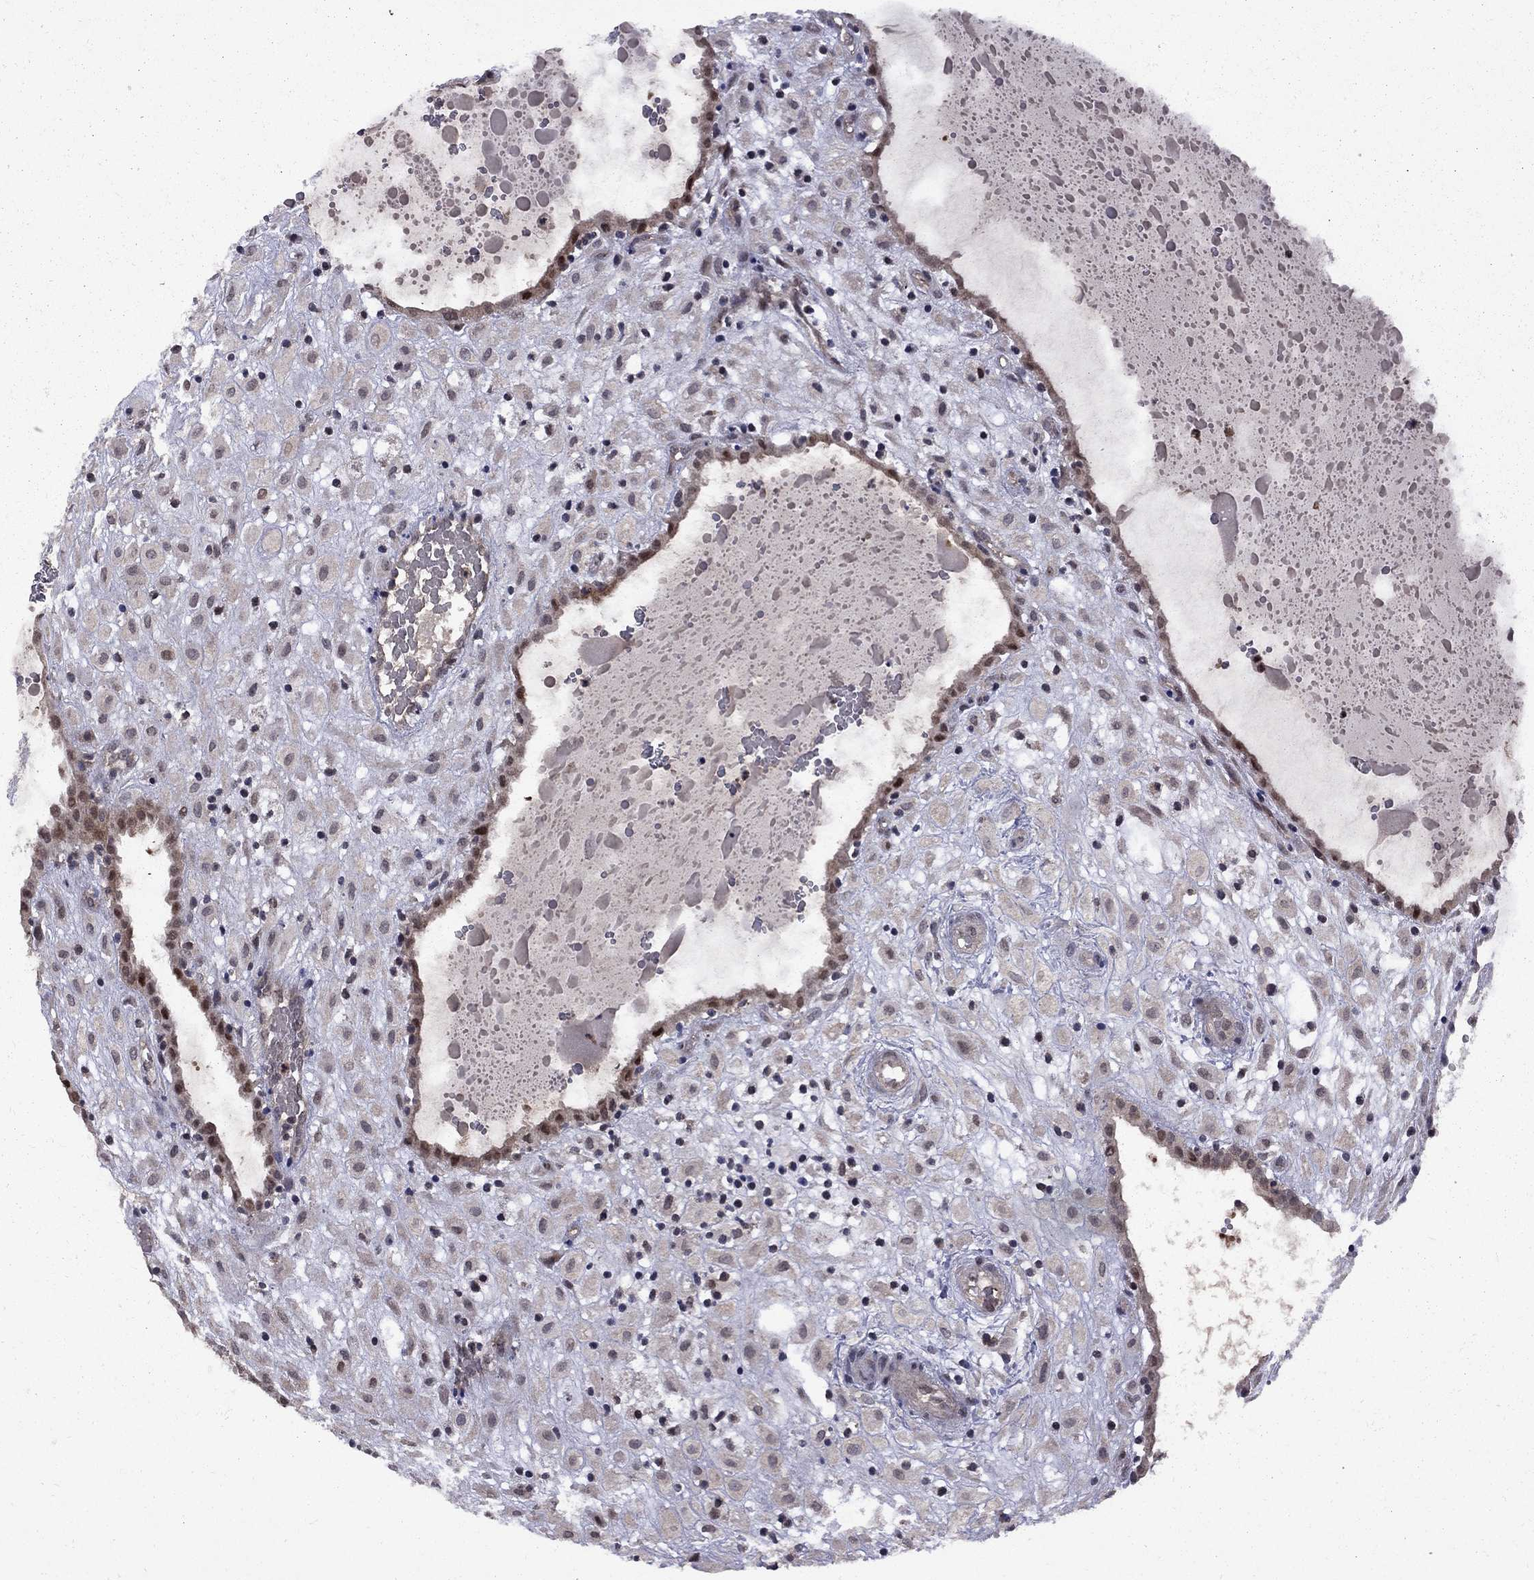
{"staining": {"intensity": "moderate", "quantity": "25%-75%", "location": "cytoplasmic/membranous,nuclear"}, "tissue": "placenta", "cell_type": "Decidual cells", "image_type": "normal", "snomed": [{"axis": "morphology", "description": "Normal tissue, NOS"}, {"axis": "topography", "description": "Placenta"}], "caption": "Approximately 25%-75% of decidual cells in unremarkable human placenta reveal moderate cytoplasmic/membranous,nuclear protein expression as visualized by brown immunohistochemical staining.", "gene": "IPP", "patient": {"sex": "female", "age": 24}}